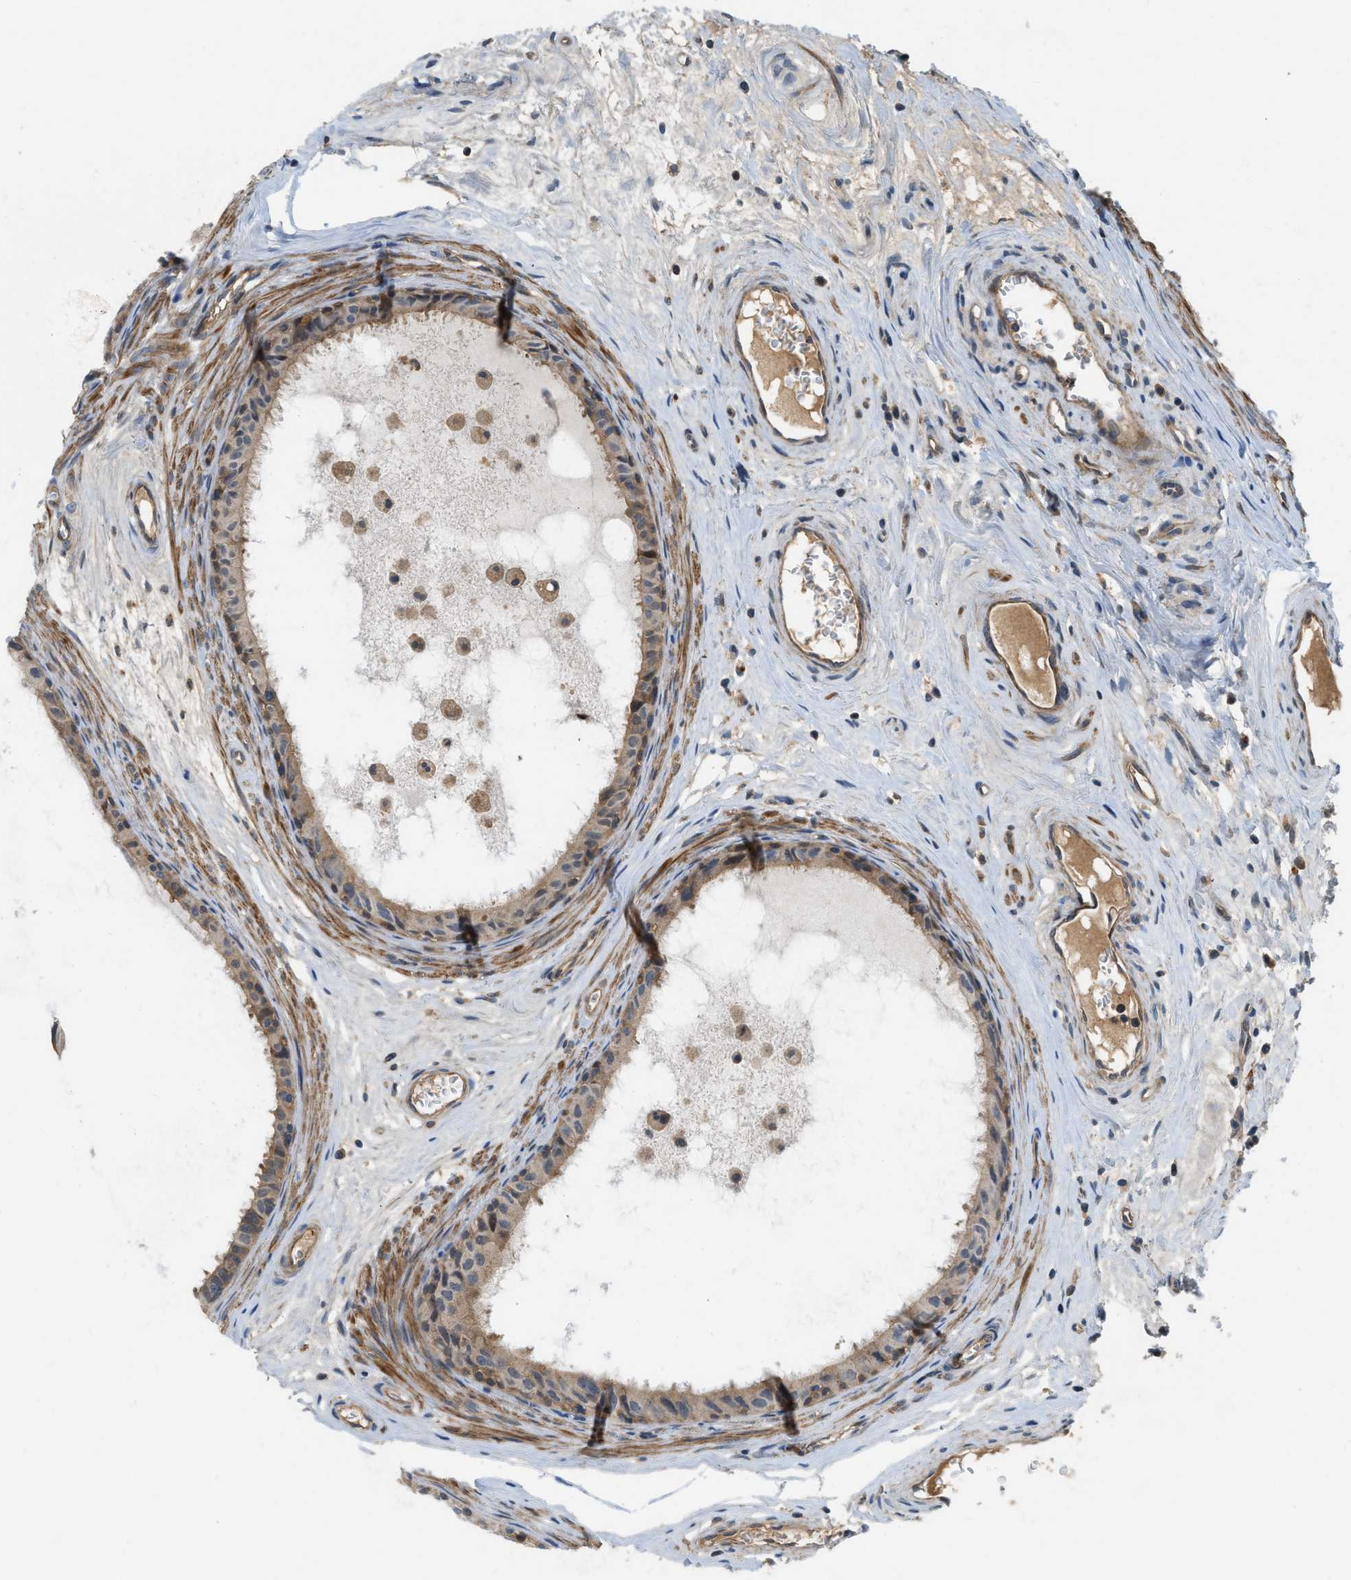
{"staining": {"intensity": "moderate", "quantity": ">75%", "location": "cytoplasmic/membranous"}, "tissue": "epididymis", "cell_type": "Glandular cells", "image_type": "normal", "snomed": [{"axis": "morphology", "description": "Normal tissue, NOS"}, {"axis": "morphology", "description": "Inflammation, NOS"}, {"axis": "topography", "description": "Epididymis"}], "caption": "Human epididymis stained with a brown dye shows moderate cytoplasmic/membranous positive positivity in about >75% of glandular cells.", "gene": "GPR31", "patient": {"sex": "male", "age": 85}}